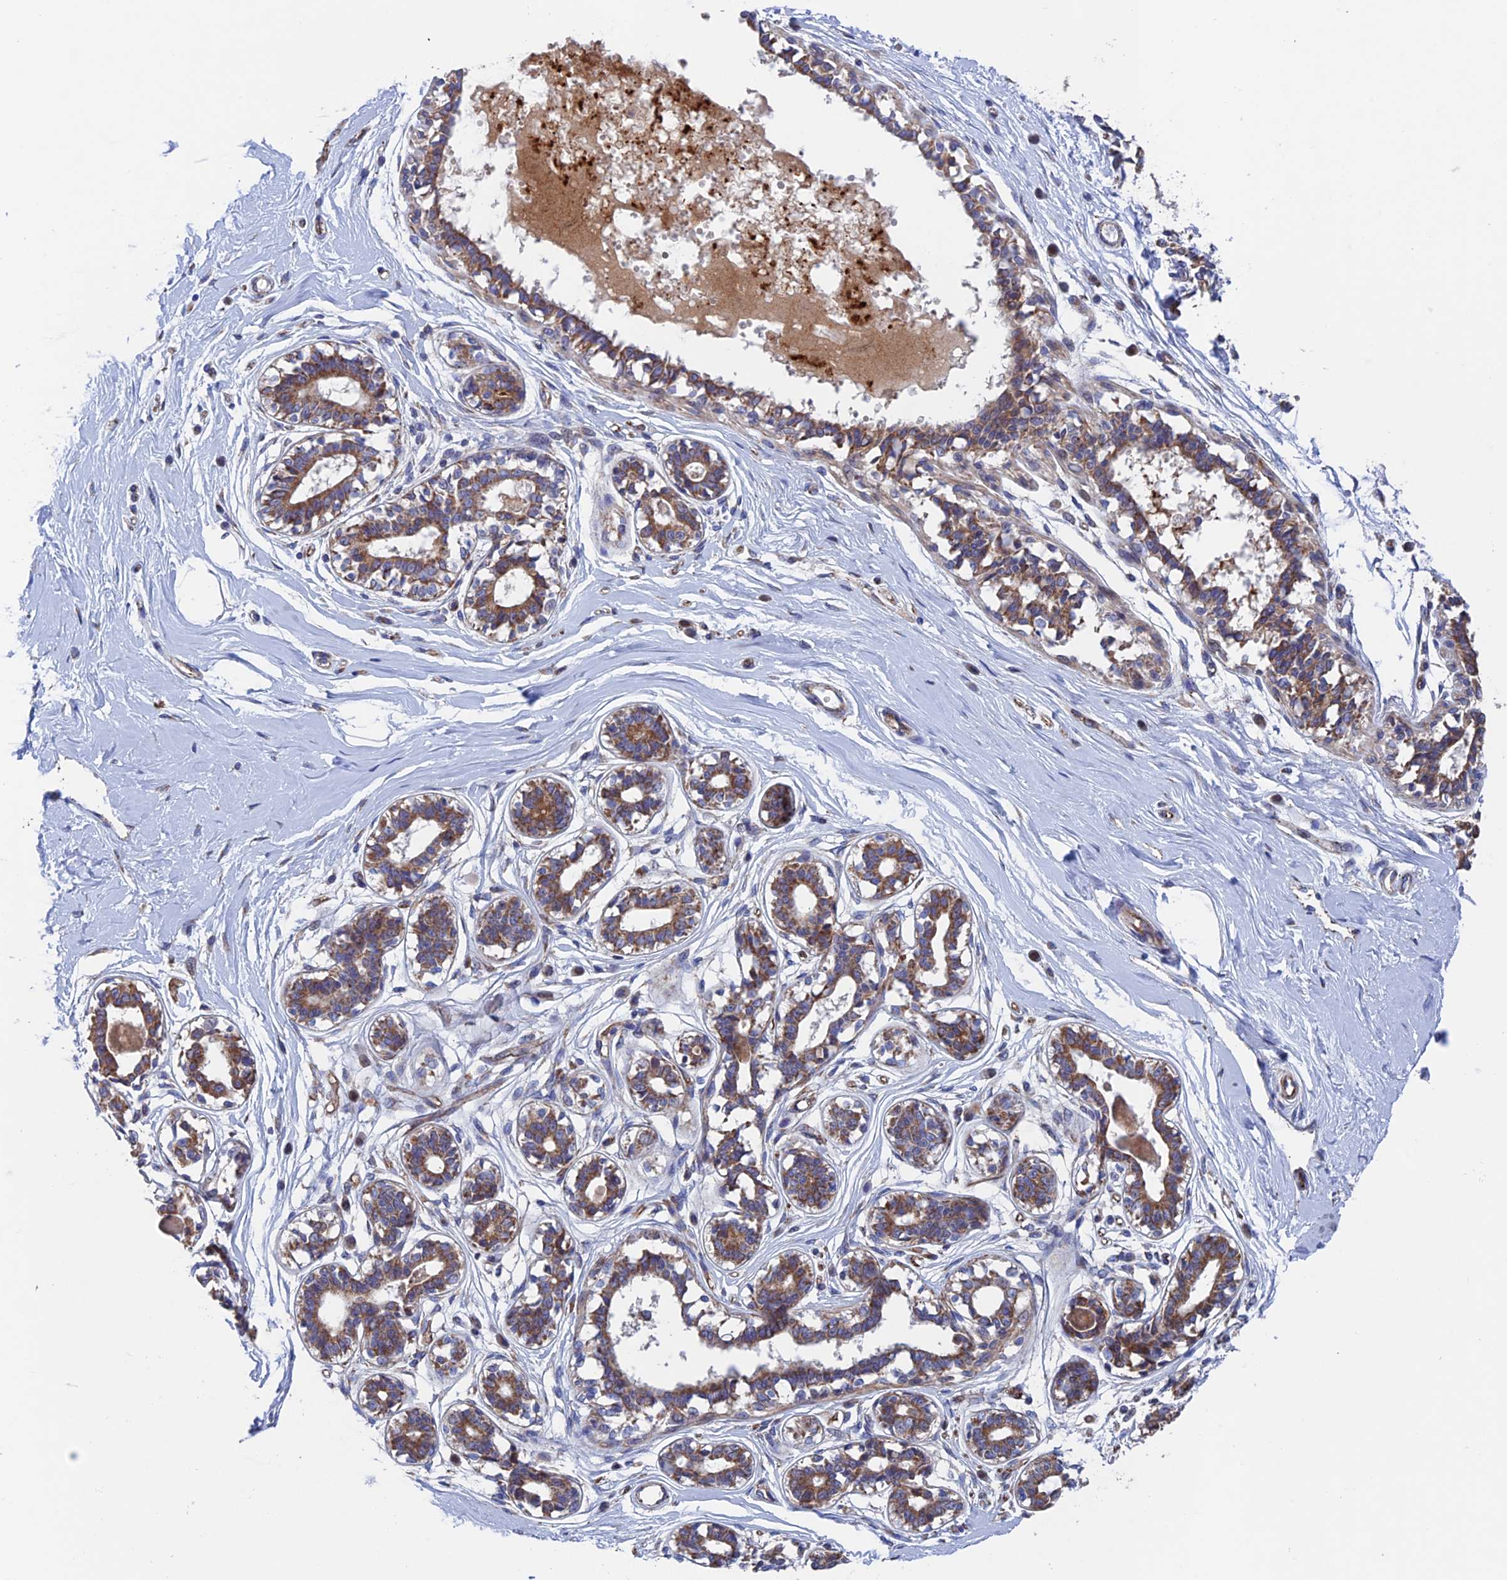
{"staining": {"intensity": "negative", "quantity": "none", "location": "none"}, "tissue": "breast", "cell_type": "Adipocytes", "image_type": "normal", "snomed": [{"axis": "morphology", "description": "Normal tissue, NOS"}, {"axis": "topography", "description": "Breast"}], "caption": "Immunohistochemistry photomicrograph of normal breast: human breast stained with DAB reveals no significant protein expression in adipocytes. Brightfield microscopy of immunohistochemistry stained with DAB (3,3'-diaminobenzidine) (brown) and hematoxylin (blue), captured at high magnification.", "gene": "MRPL1", "patient": {"sex": "female", "age": 45}}